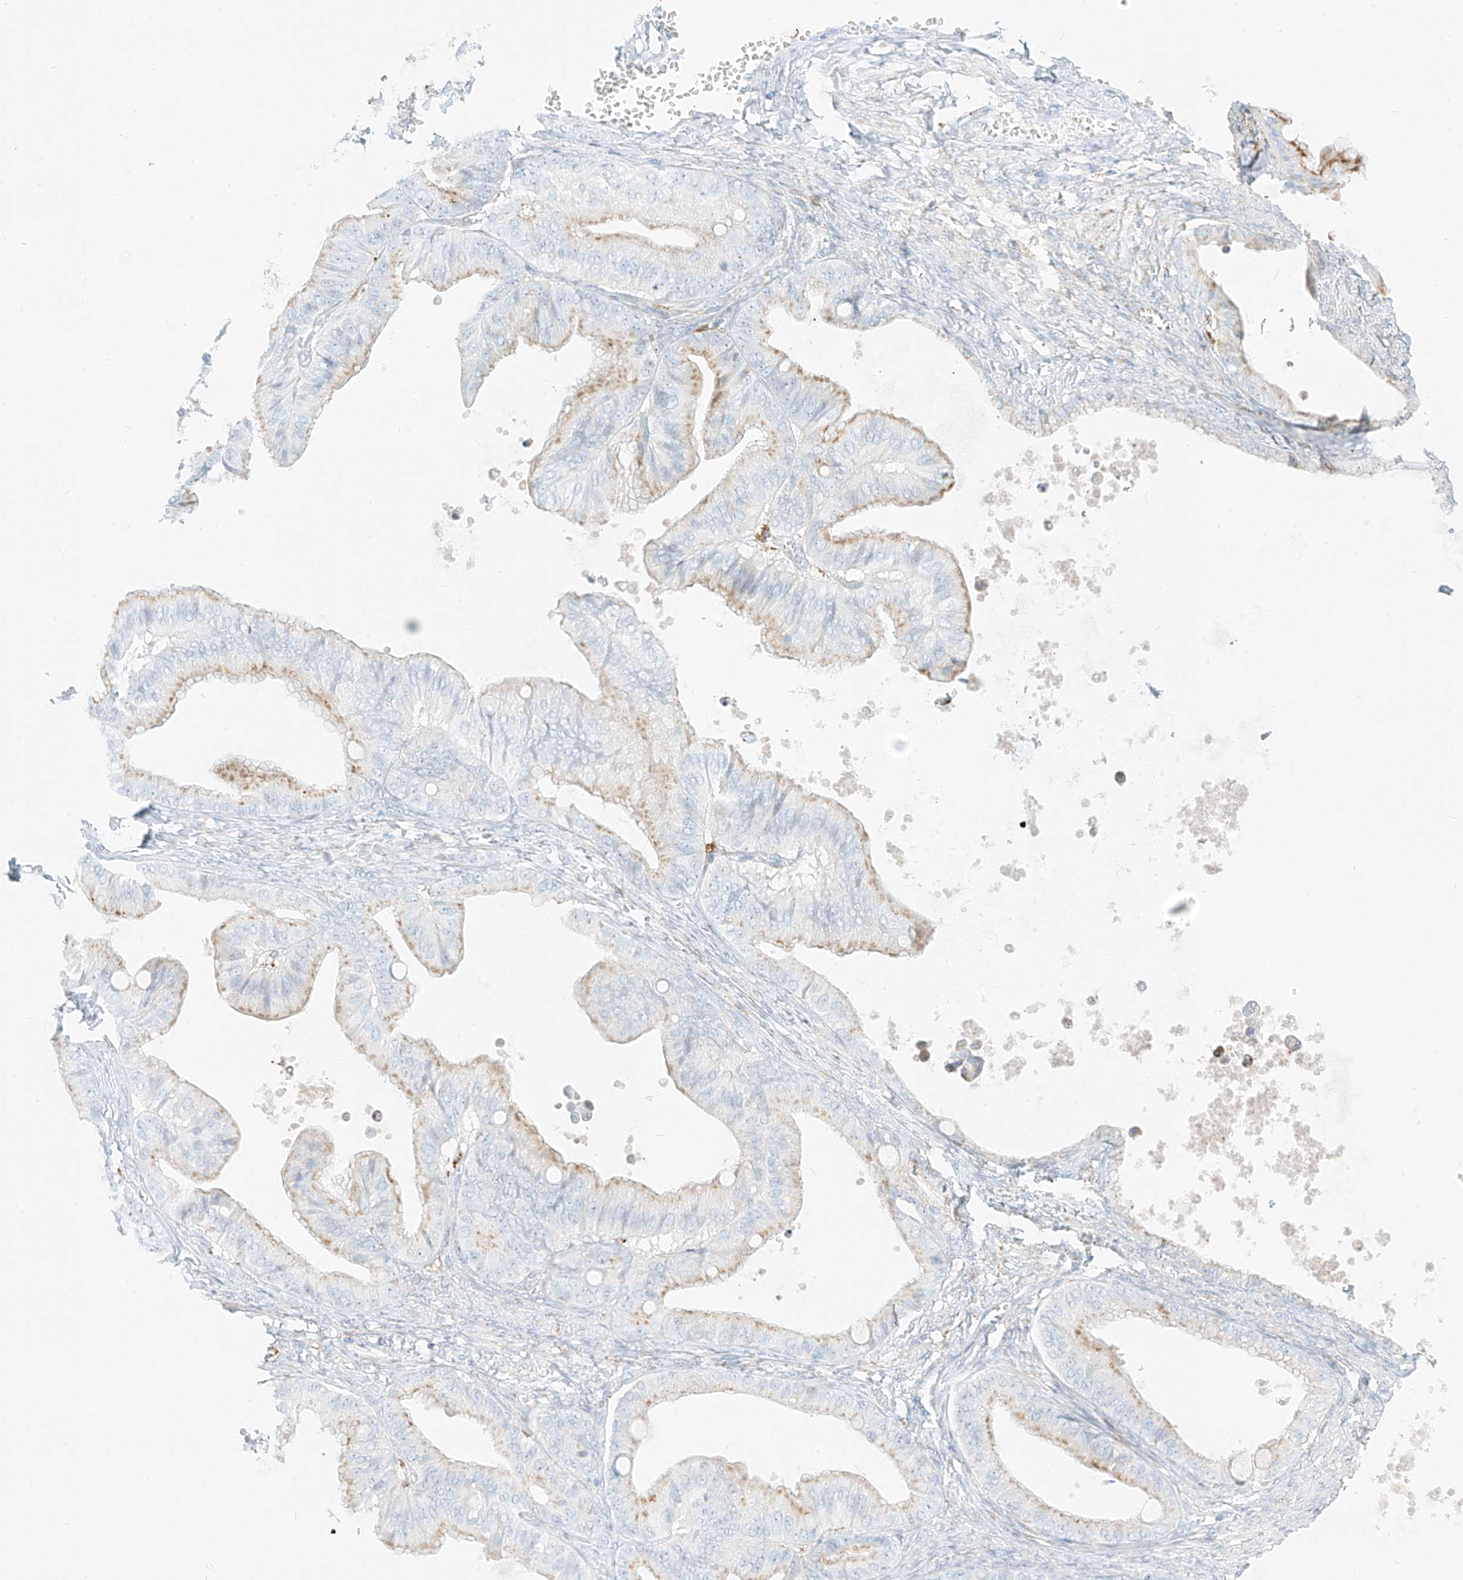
{"staining": {"intensity": "weak", "quantity": "25%-75%", "location": "cytoplasmic/membranous"}, "tissue": "ovarian cancer", "cell_type": "Tumor cells", "image_type": "cancer", "snomed": [{"axis": "morphology", "description": "Cystadenocarcinoma, mucinous, NOS"}, {"axis": "topography", "description": "Ovary"}], "caption": "Ovarian cancer tissue shows weak cytoplasmic/membranous positivity in about 25%-75% of tumor cells", "gene": "SLC35F6", "patient": {"sex": "female", "age": 71}}